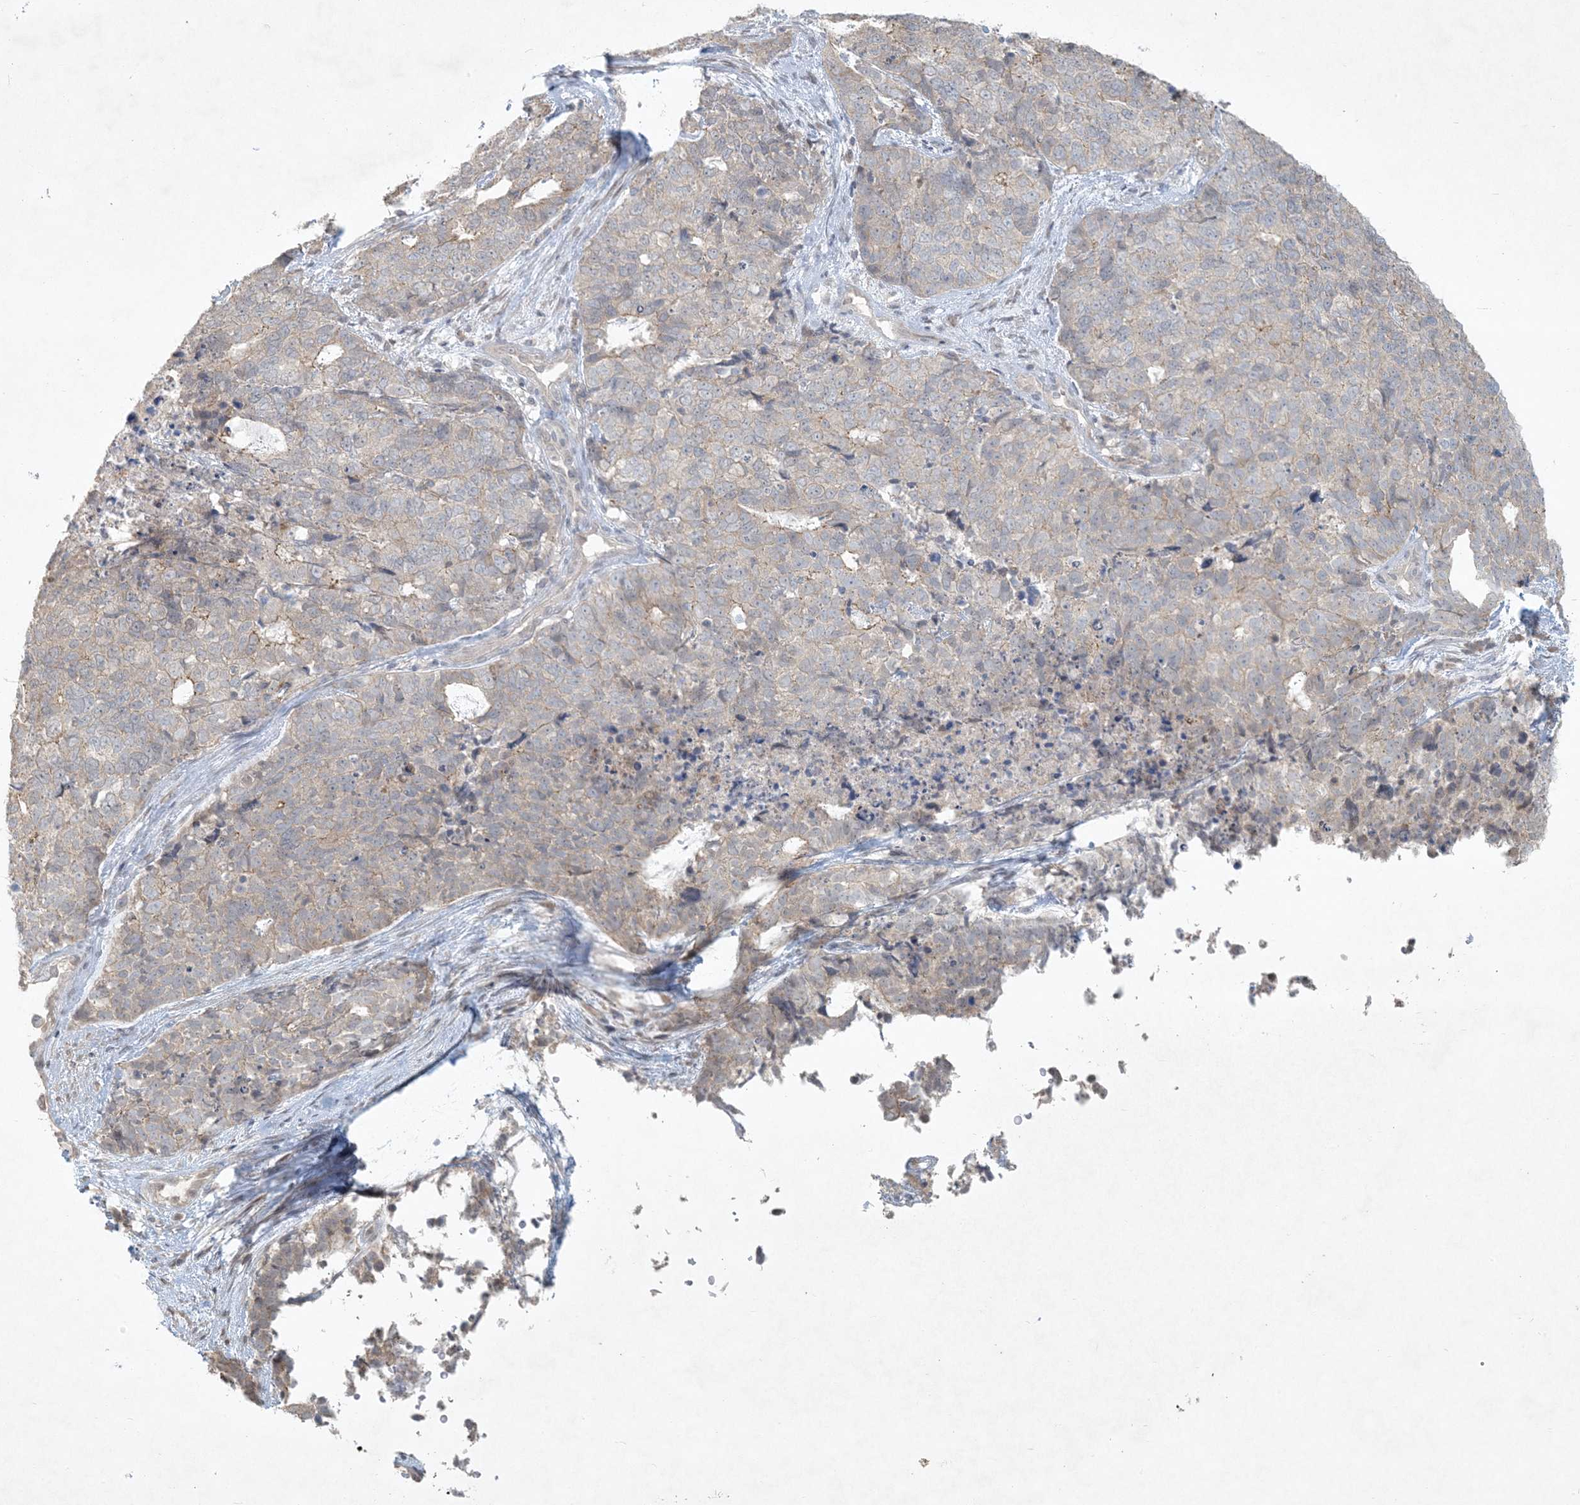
{"staining": {"intensity": "weak", "quantity": "<25%", "location": "cytoplasmic/membranous"}, "tissue": "cervical cancer", "cell_type": "Tumor cells", "image_type": "cancer", "snomed": [{"axis": "morphology", "description": "Squamous cell carcinoma, NOS"}, {"axis": "topography", "description": "Cervix"}], "caption": "Human squamous cell carcinoma (cervical) stained for a protein using immunohistochemistry (IHC) reveals no staining in tumor cells.", "gene": "BCORL1", "patient": {"sex": "female", "age": 63}}